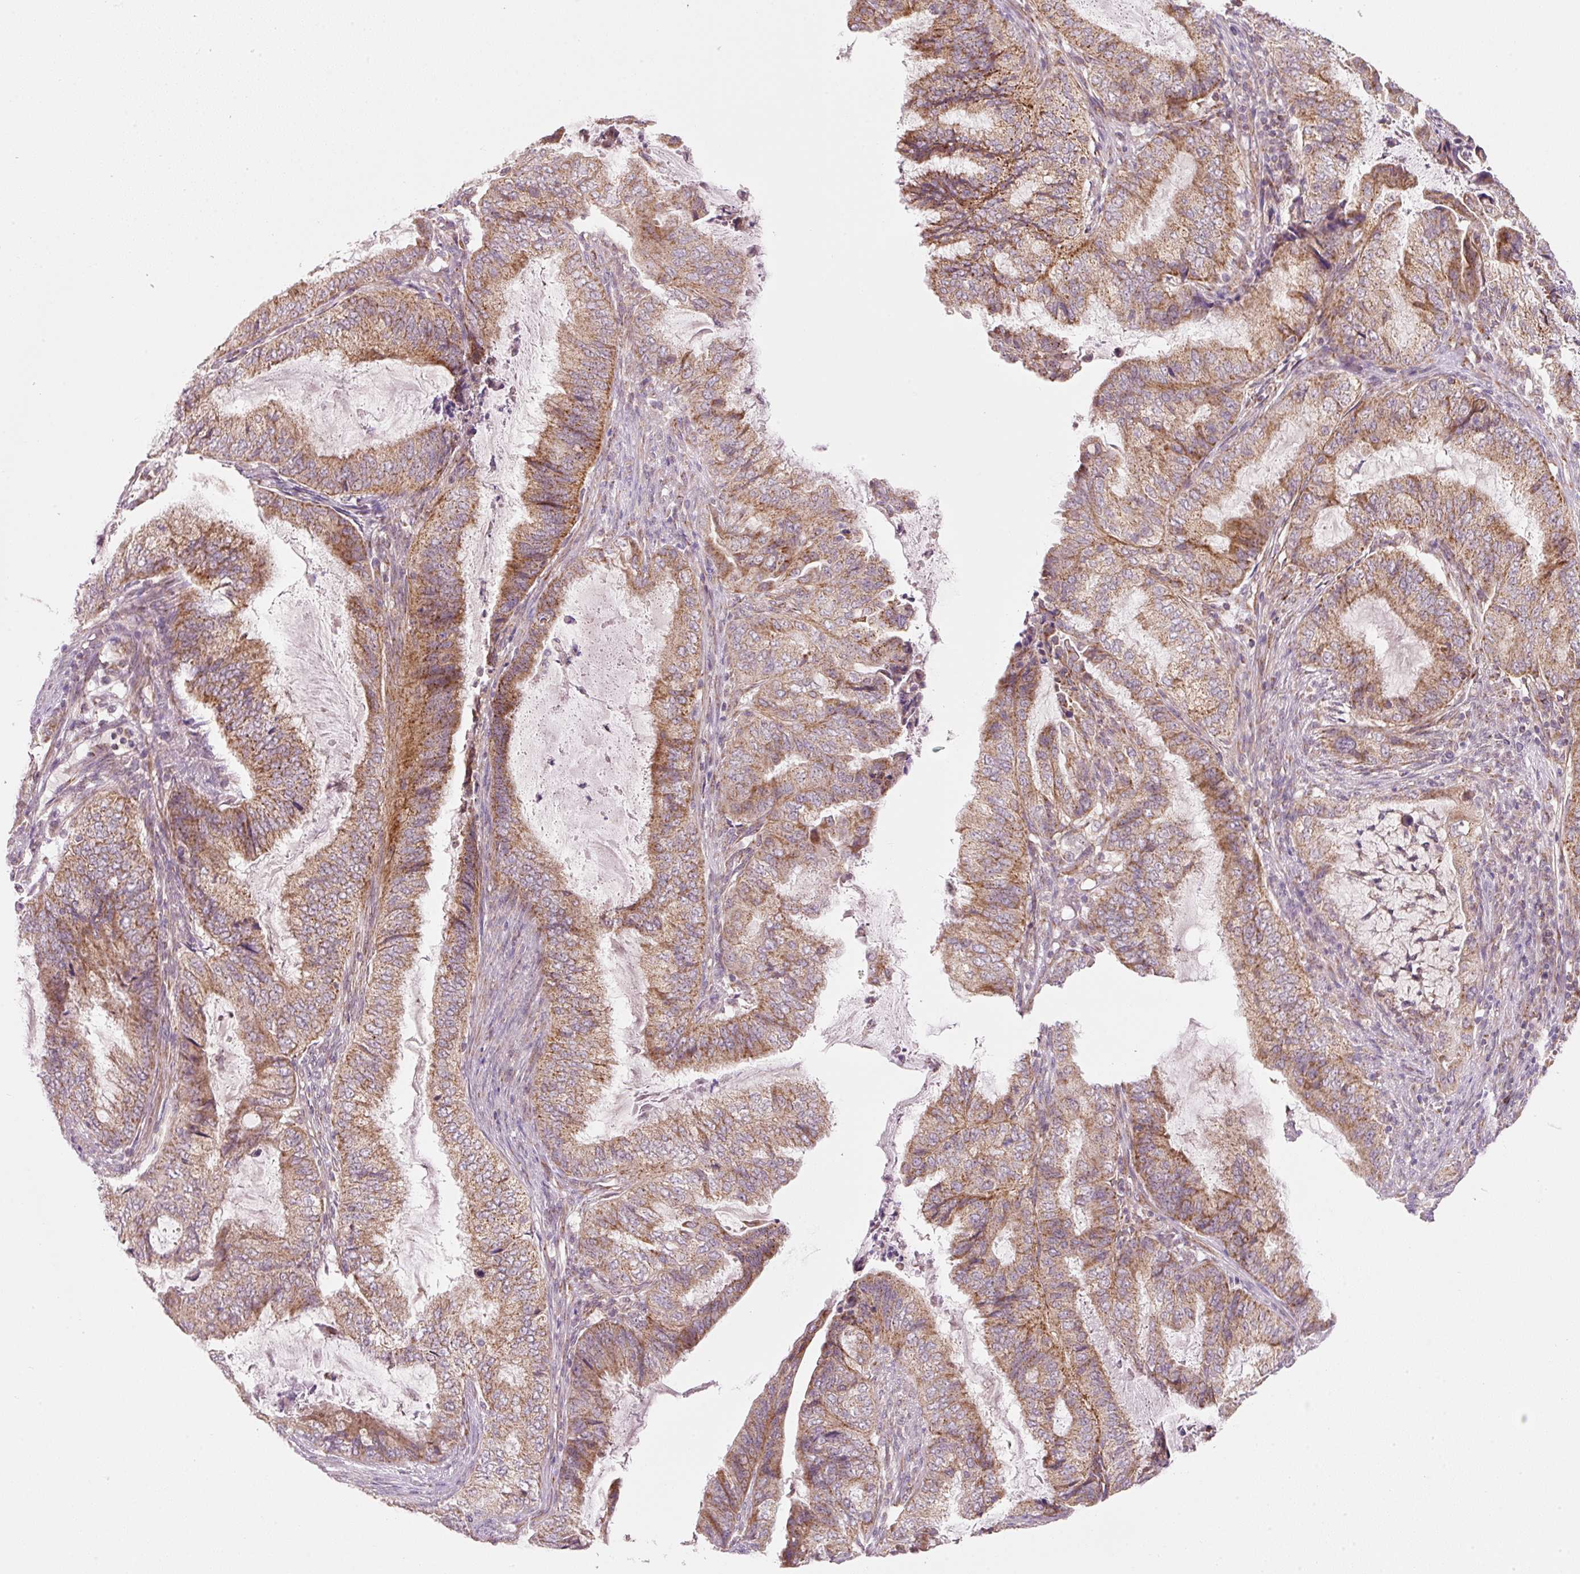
{"staining": {"intensity": "moderate", "quantity": ">75%", "location": "cytoplasmic/membranous"}, "tissue": "endometrial cancer", "cell_type": "Tumor cells", "image_type": "cancer", "snomed": [{"axis": "morphology", "description": "Adenocarcinoma, NOS"}, {"axis": "topography", "description": "Endometrium"}], "caption": "DAB immunohistochemical staining of adenocarcinoma (endometrial) reveals moderate cytoplasmic/membranous protein expression in approximately >75% of tumor cells.", "gene": "FAM78B", "patient": {"sex": "female", "age": 51}}